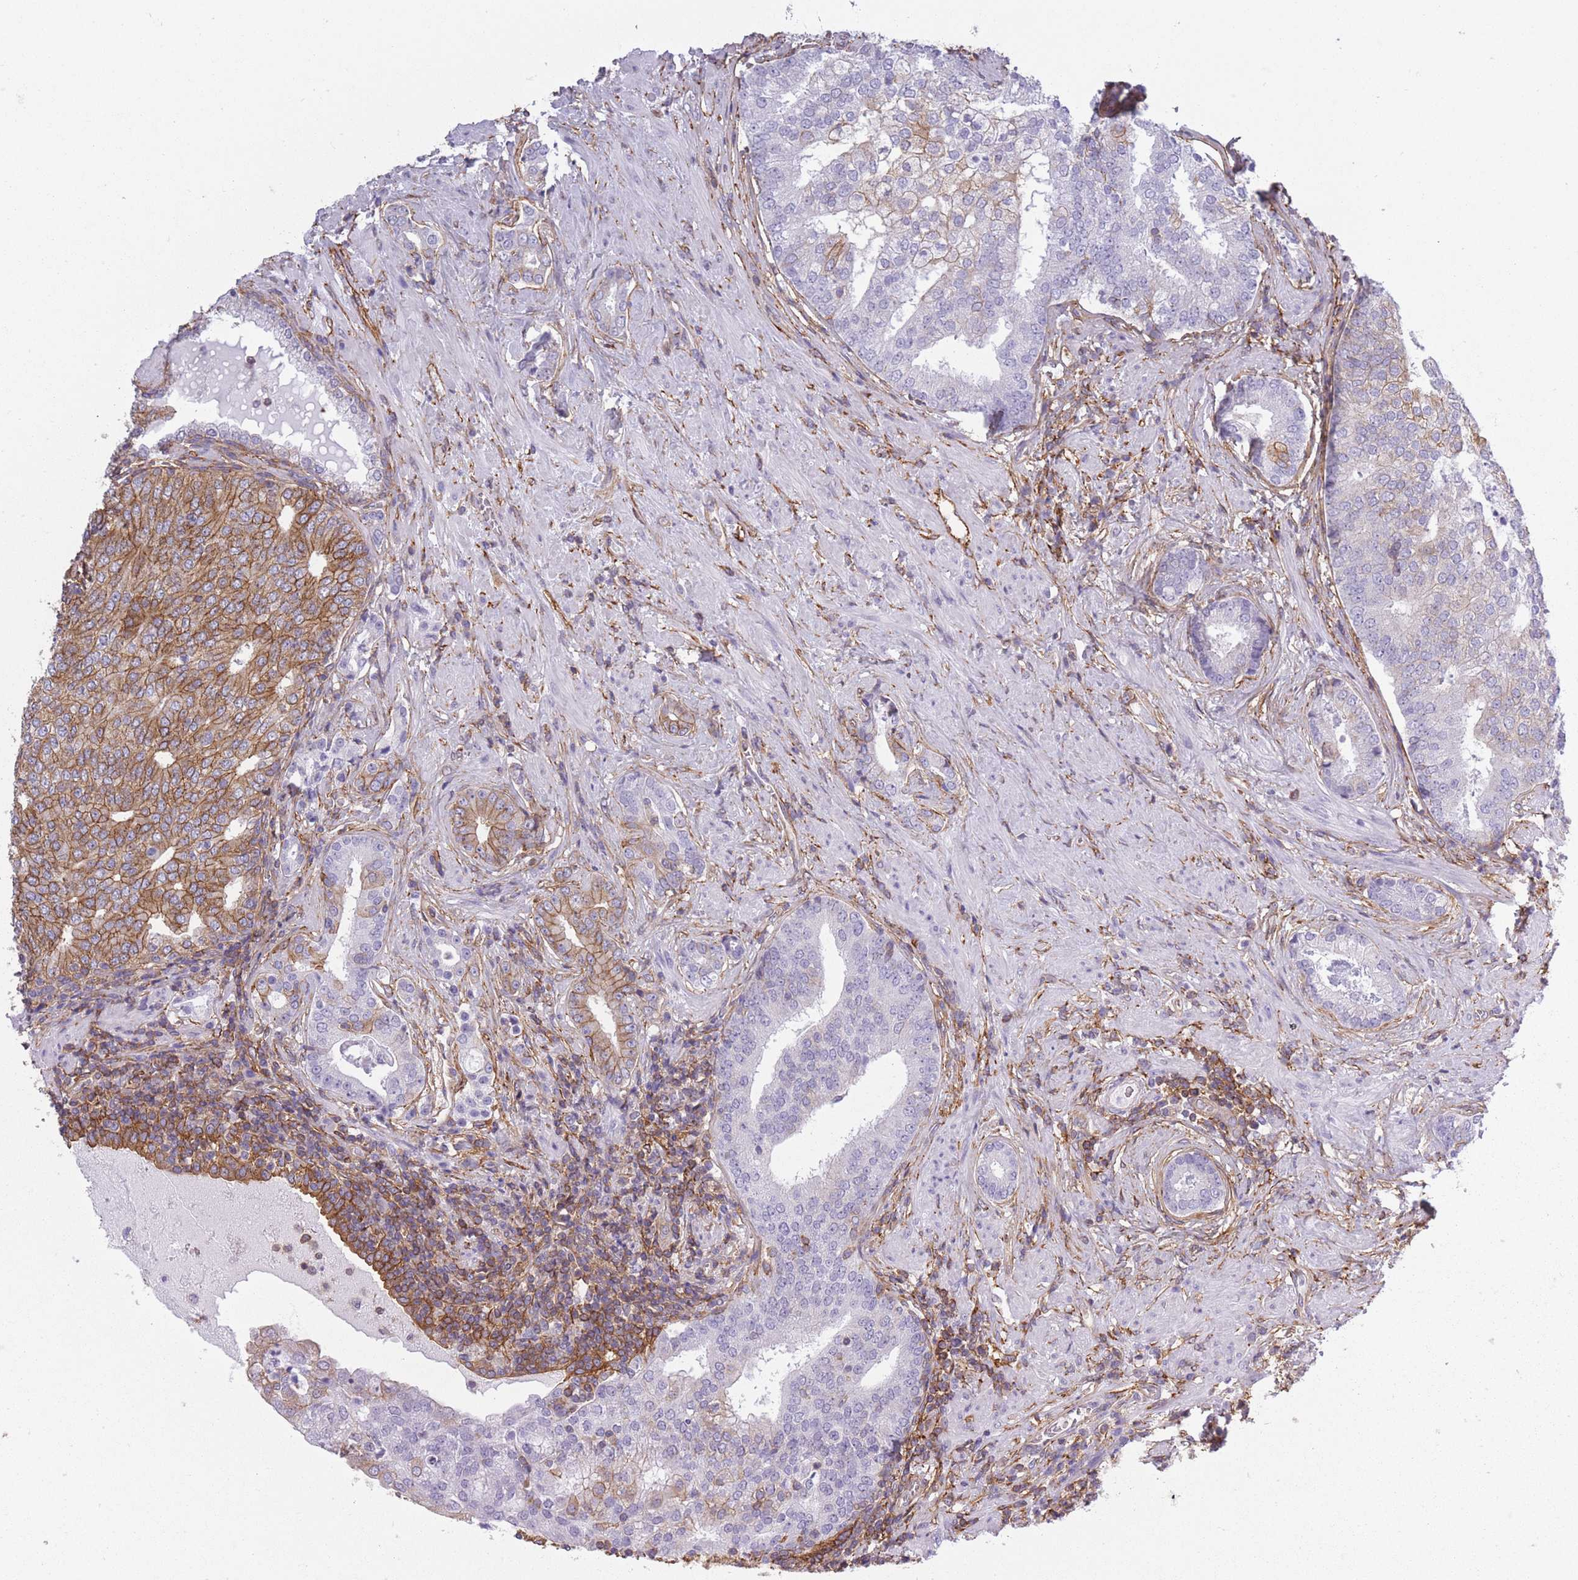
{"staining": {"intensity": "moderate", "quantity": "<25%", "location": "cytoplasmic/membranous"}, "tissue": "prostate cancer", "cell_type": "Tumor cells", "image_type": "cancer", "snomed": [{"axis": "morphology", "description": "Adenocarcinoma, High grade"}, {"axis": "topography", "description": "Prostate"}], "caption": "Immunohistochemistry (DAB) staining of human prostate cancer demonstrates moderate cytoplasmic/membranous protein staining in about <25% of tumor cells. (Brightfield microscopy of DAB IHC at high magnification).", "gene": "ADD1", "patient": {"sex": "male", "age": 55}}